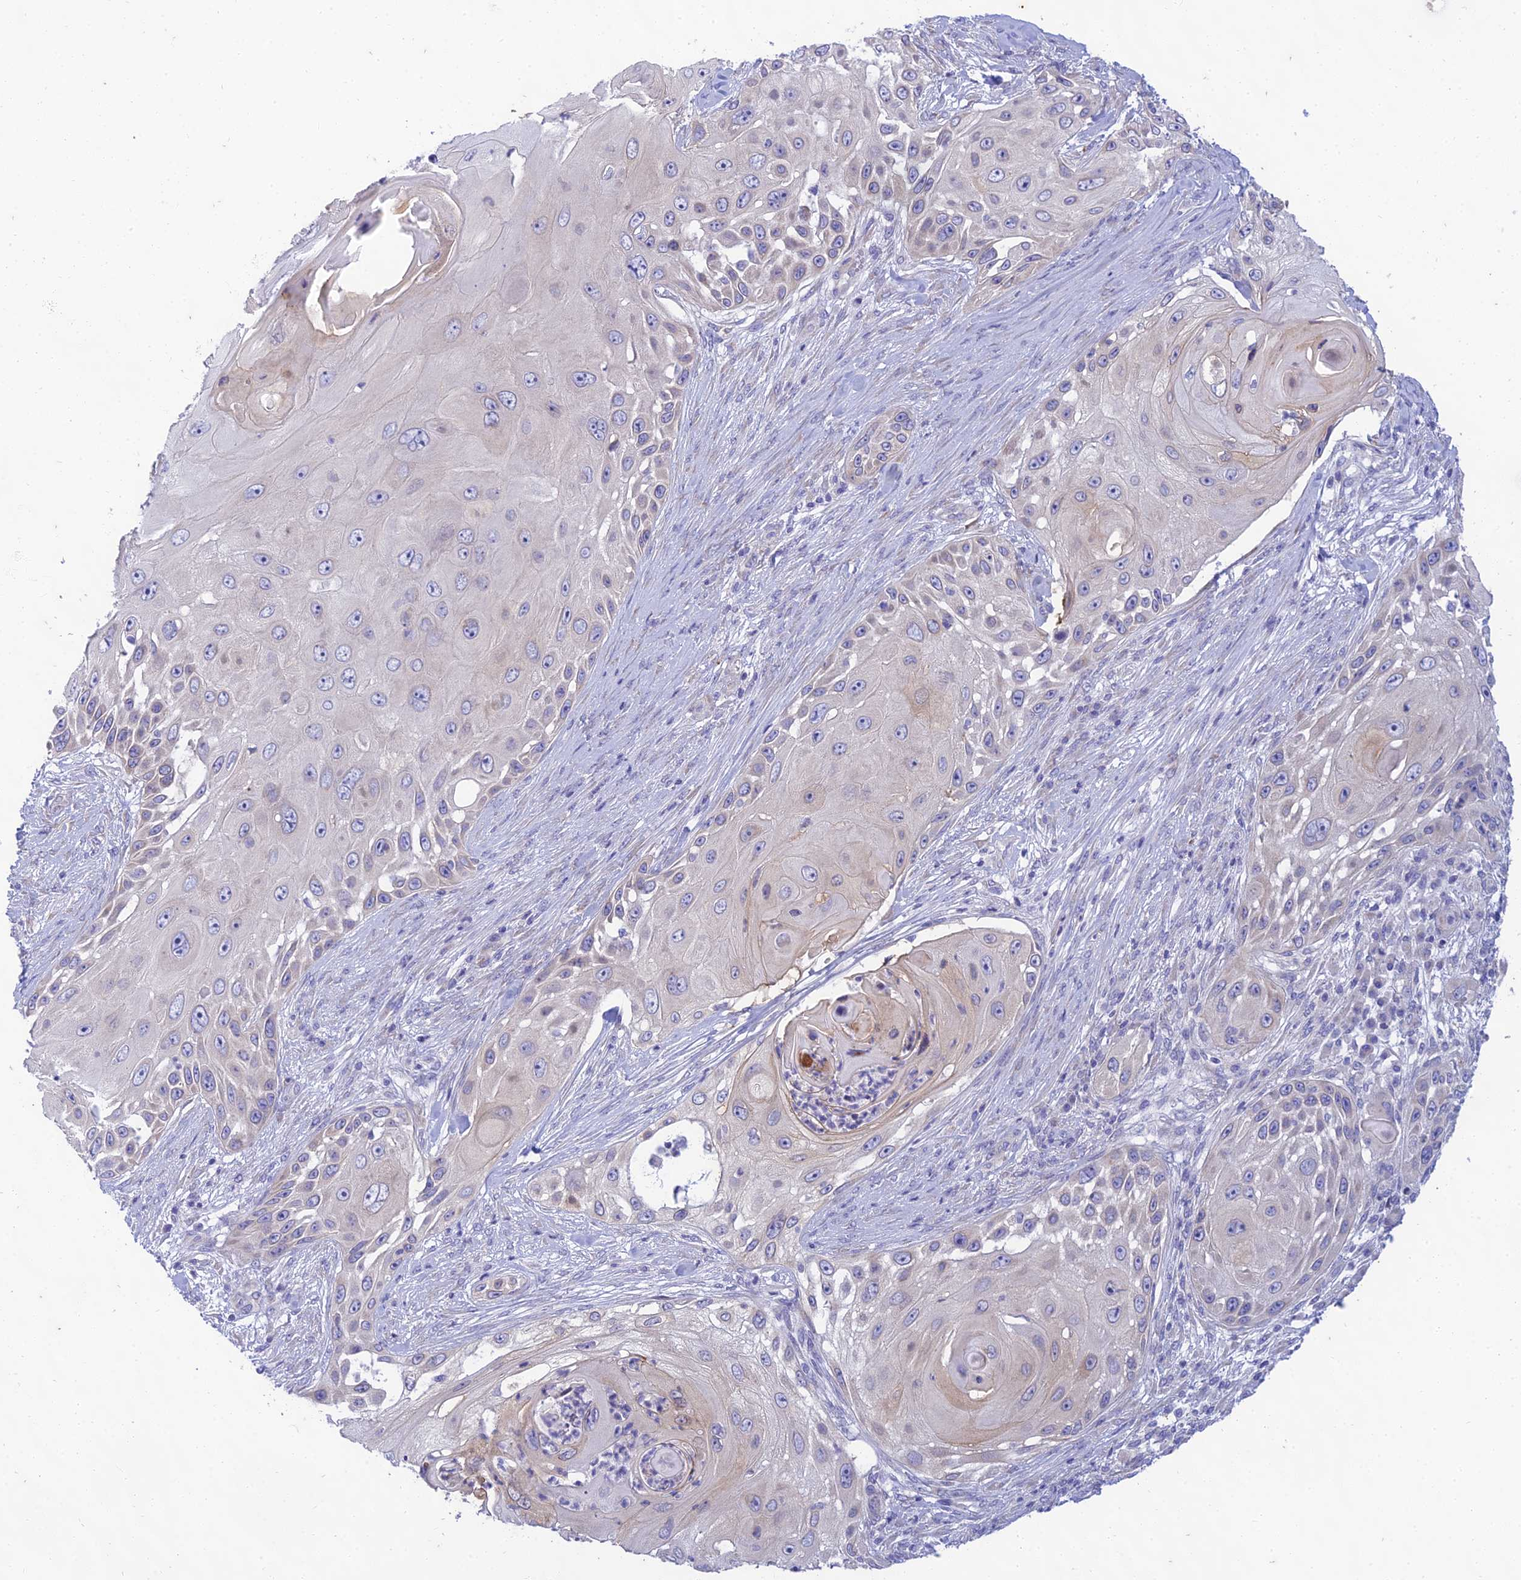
{"staining": {"intensity": "negative", "quantity": "none", "location": "none"}, "tissue": "skin cancer", "cell_type": "Tumor cells", "image_type": "cancer", "snomed": [{"axis": "morphology", "description": "Squamous cell carcinoma, NOS"}, {"axis": "topography", "description": "Skin"}], "caption": "IHC of human squamous cell carcinoma (skin) demonstrates no positivity in tumor cells.", "gene": "PTCD2", "patient": {"sex": "female", "age": 44}}